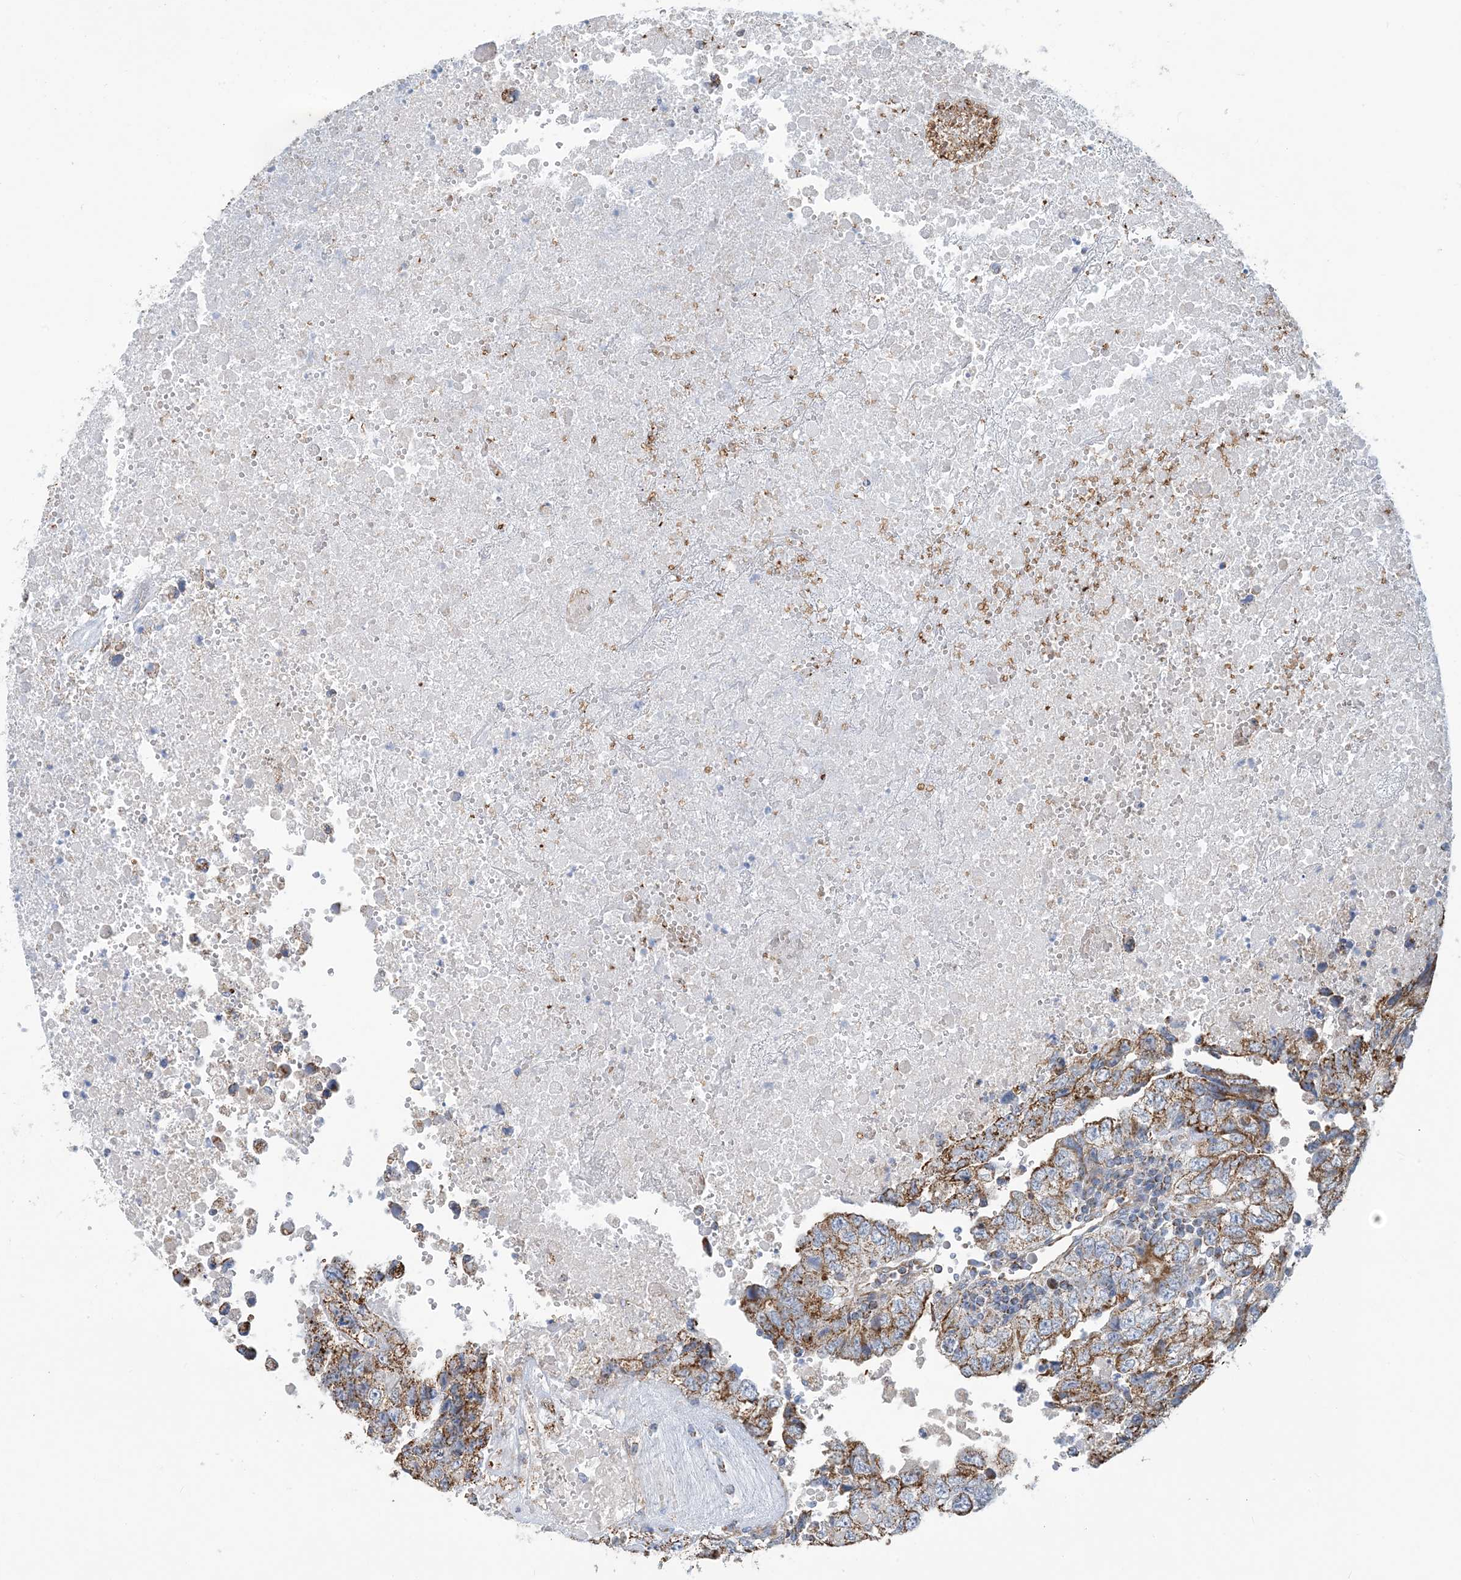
{"staining": {"intensity": "moderate", "quantity": ">75%", "location": "cytoplasmic/membranous"}, "tissue": "testis cancer", "cell_type": "Tumor cells", "image_type": "cancer", "snomed": [{"axis": "morphology", "description": "Carcinoma, Embryonal, NOS"}, {"axis": "topography", "description": "Testis"}], "caption": "DAB immunohistochemical staining of embryonal carcinoma (testis) reveals moderate cytoplasmic/membranous protein positivity in about >75% of tumor cells.", "gene": "PHOSPHO2", "patient": {"sex": "male", "age": 37}}